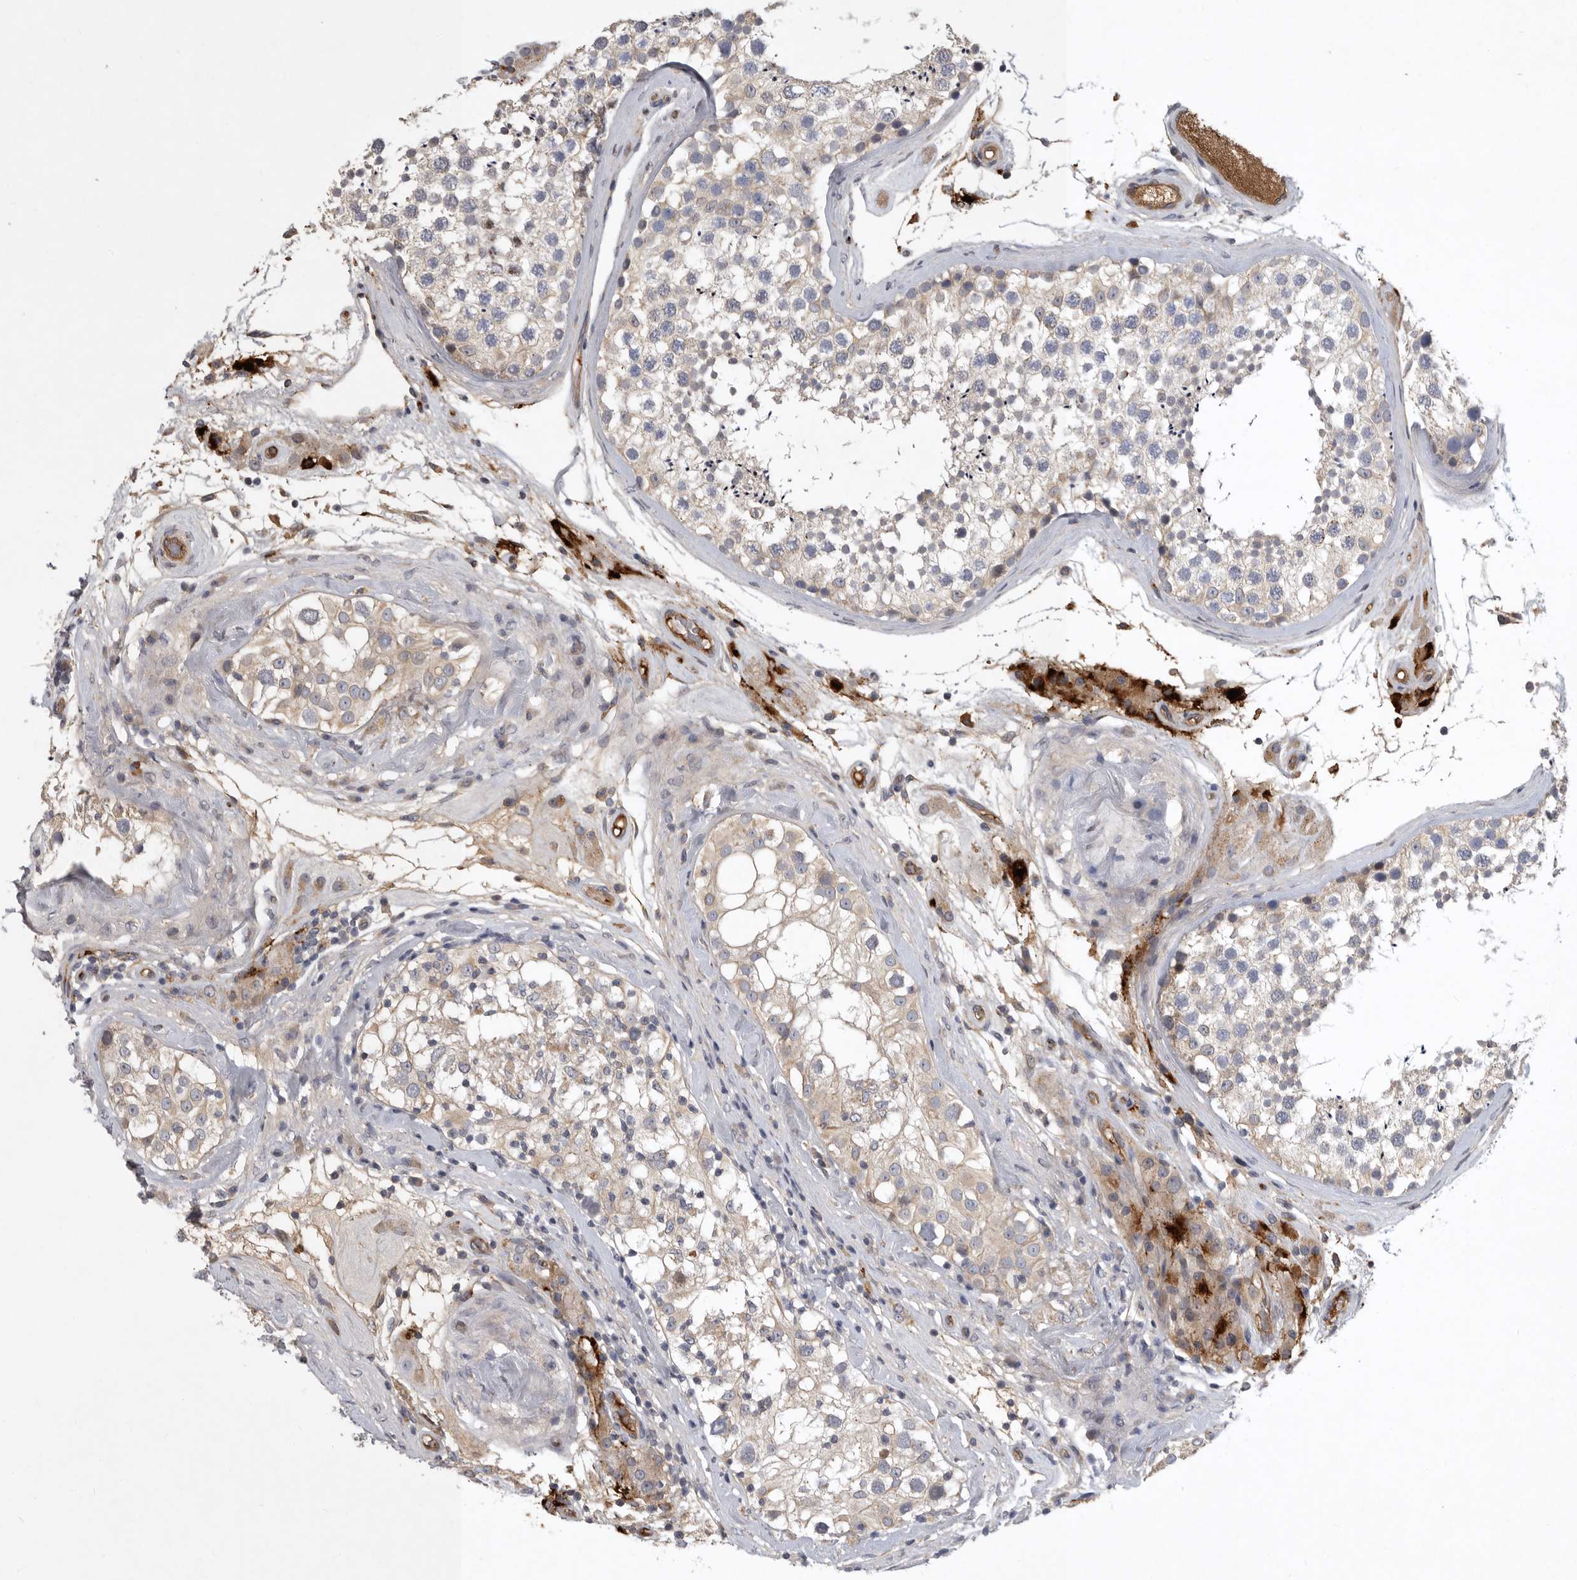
{"staining": {"intensity": "weak", "quantity": "25%-75%", "location": "cytoplasmic/membranous"}, "tissue": "testis", "cell_type": "Cells in seminiferous ducts", "image_type": "normal", "snomed": [{"axis": "morphology", "description": "Normal tissue, NOS"}, {"axis": "topography", "description": "Testis"}], "caption": "Immunohistochemistry (IHC) staining of benign testis, which demonstrates low levels of weak cytoplasmic/membranous expression in about 25%-75% of cells in seminiferous ducts indicating weak cytoplasmic/membranous protein staining. The staining was performed using DAB (3,3'-diaminobenzidine) (brown) for protein detection and nuclei were counterstained in hematoxylin (blue).", "gene": "MLPH", "patient": {"sex": "male", "age": 46}}